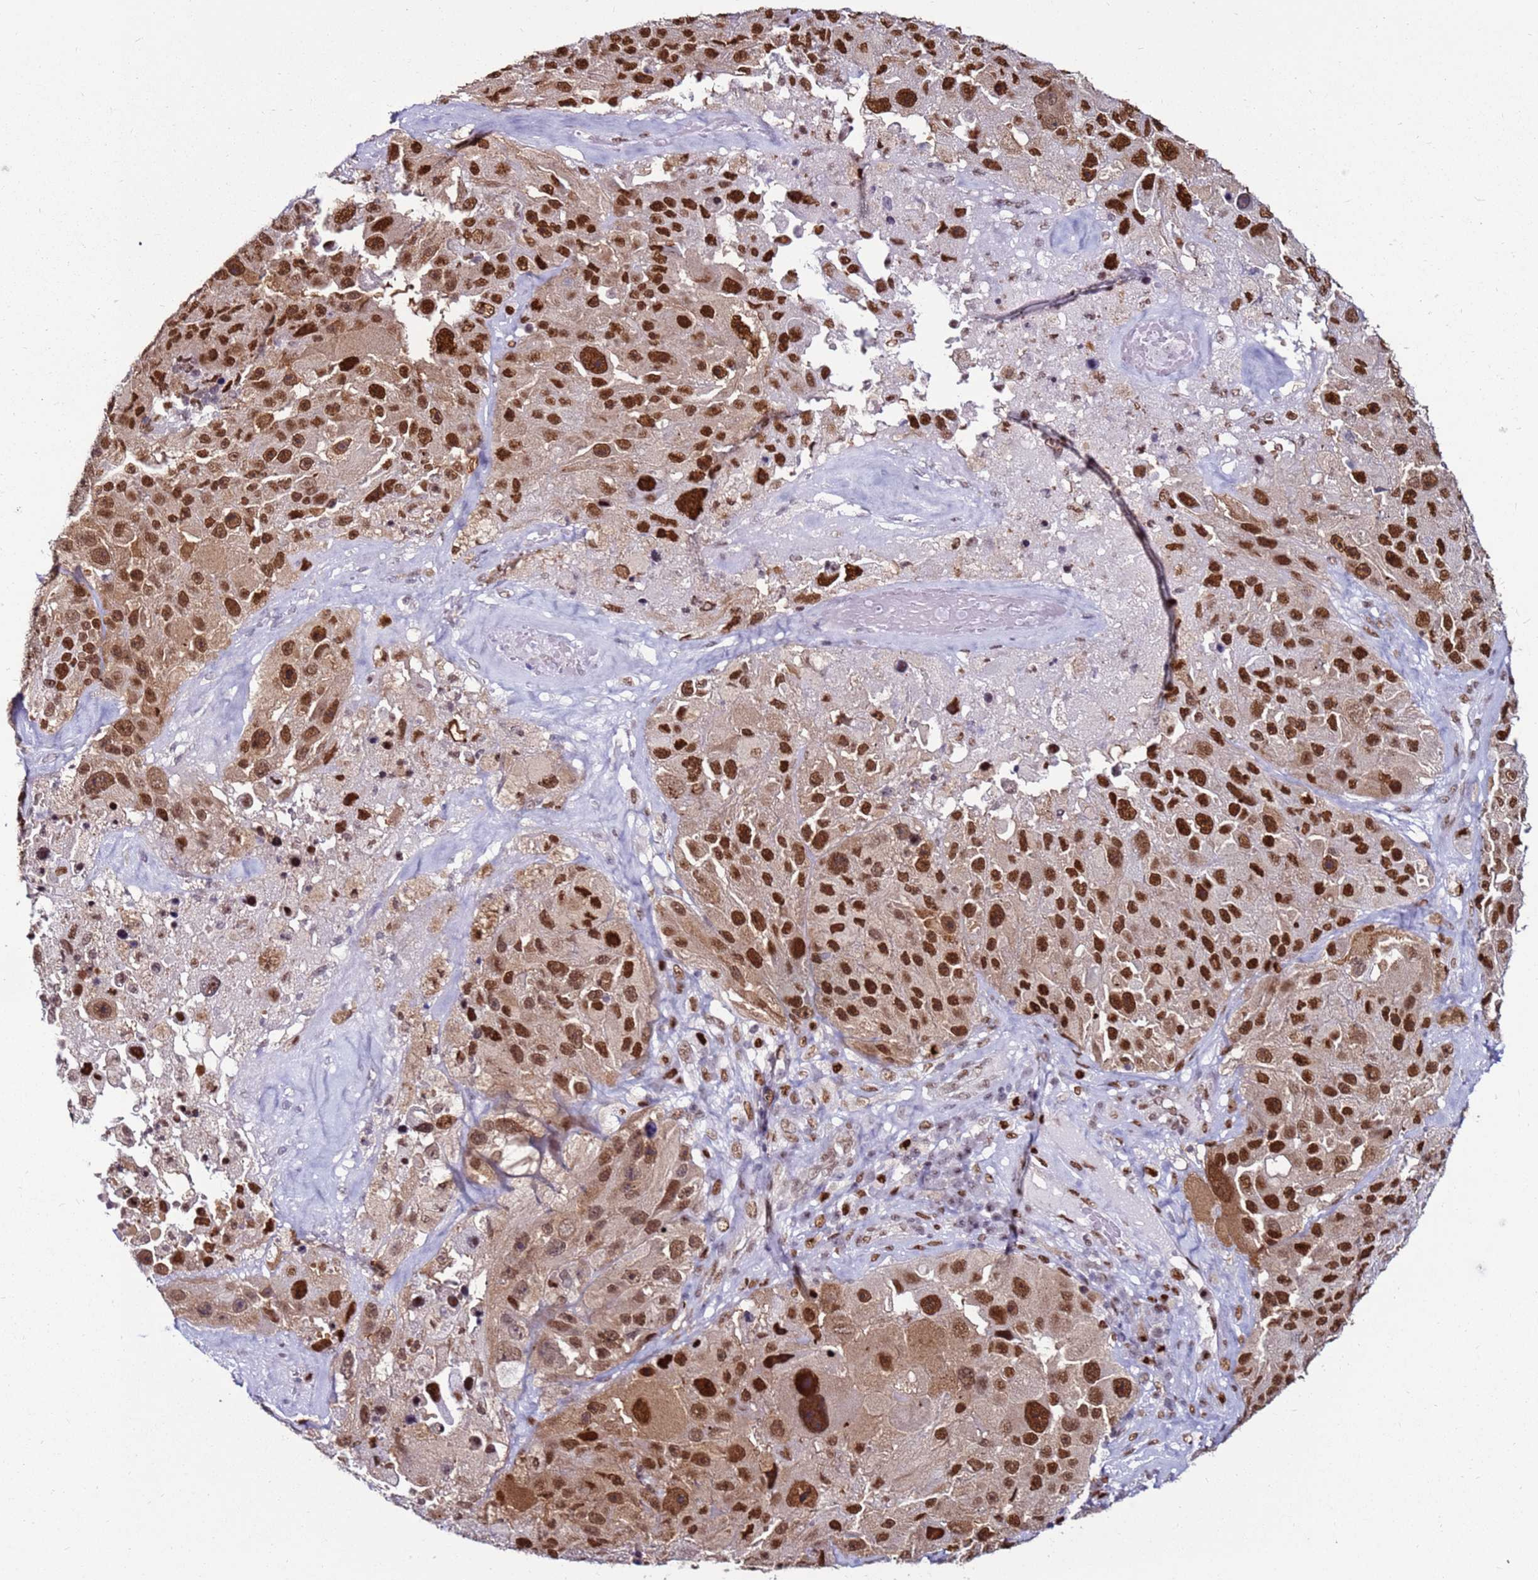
{"staining": {"intensity": "strong", "quantity": ">75%", "location": "cytoplasmic/membranous,nuclear"}, "tissue": "melanoma", "cell_type": "Tumor cells", "image_type": "cancer", "snomed": [{"axis": "morphology", "description": "Malignant melanoma, Metastatic site"}, {"axis": "topography", "description": "Lymph node"}], "caption": "Immunohistochemical staining of melanoma exhibits strong cytoplasmic/membranous and nuclear protein expression in approximately >75% of tumor cells.", "gene": "KPNA4", "patient": {"sex": "male", "age": 62}}